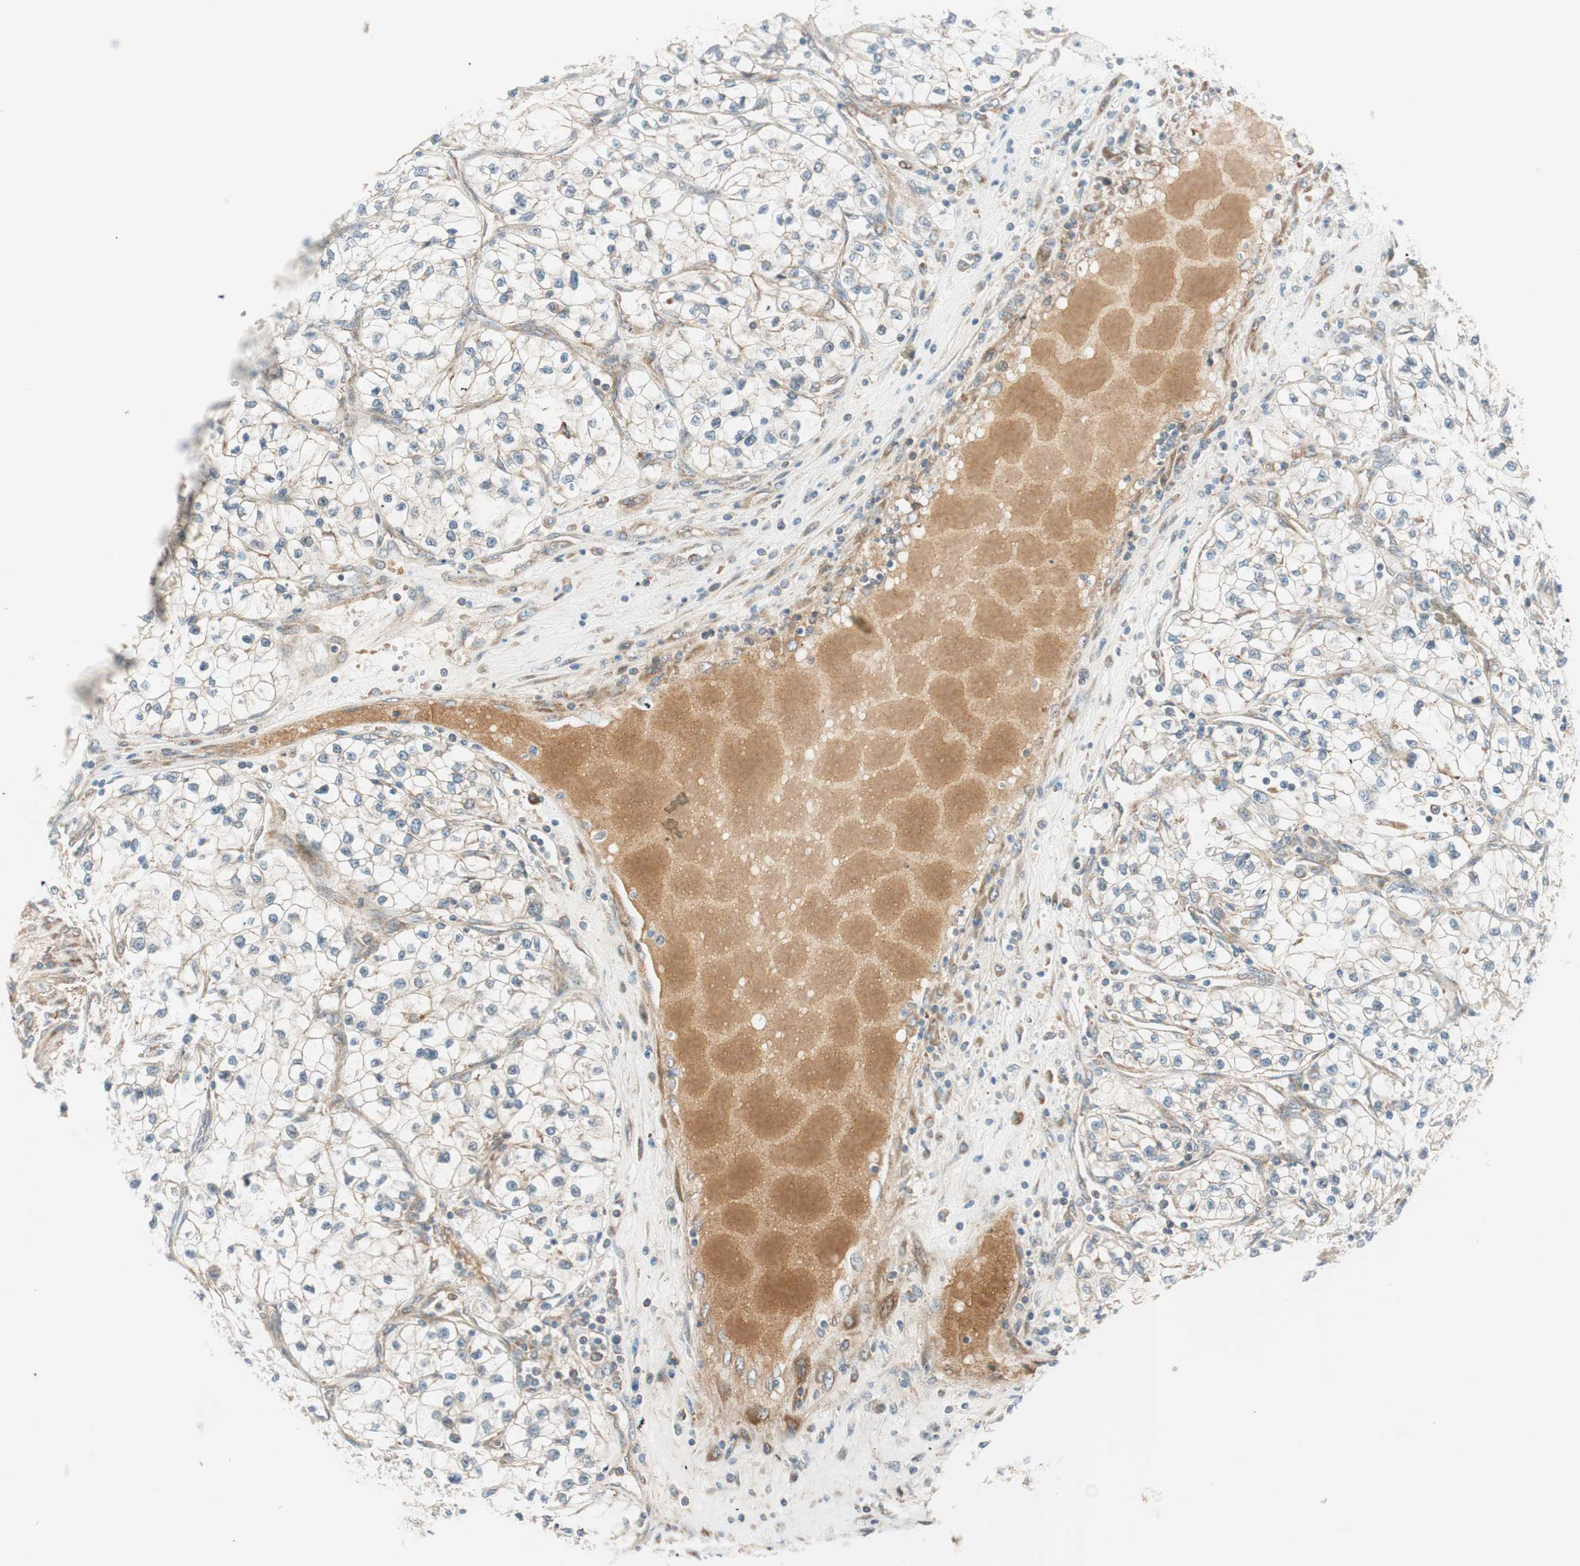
{"staining": {"intensity": "weak", "quantity": ">75%", "location": "cytoplasmic/membranous"}, "tissue": "renal cancer", "cell_type": "Tumor cells", "image_type": "cancer", "snomed": [{"axis": "morphology", "description": "Adenocarcinoma, NOS"}, {"axis": "topography", "description": "Kidney"}], "caption": "Renal cancer stained with a protein marker demonstrates weak staining in tumor cells.", "gene": "ABI1", "patient": {"sex": "female", "age": 57}}